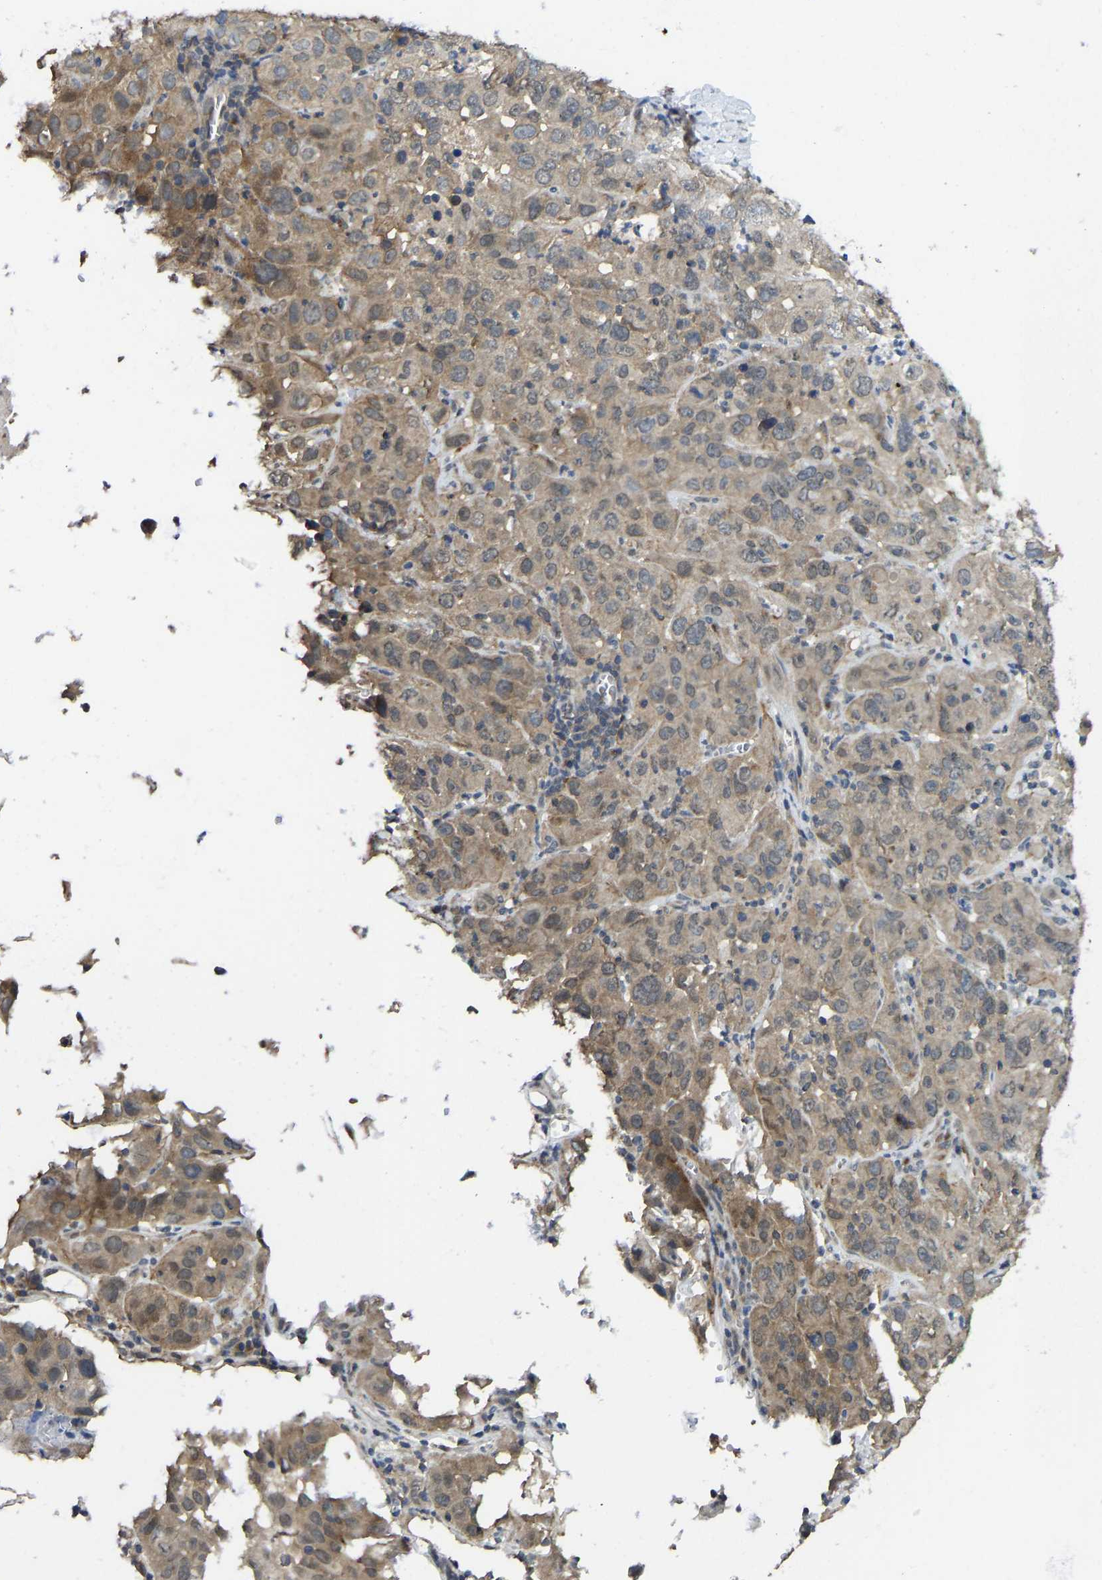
{"staining": {"intensity": "moderate", "quantity": ">75%", "location": "cytoplasmic/membranous"}, "tissue": "cervical cancer", "cell_type": "Tumor cells", "image_type": "cancer", "snomed": [{"axis": "morphology", "description": "Squamous cell carcinoma, NOS"}, {"axis": "topography", "description": "Cervix"}], "caption": "The histopathology image reveals staining of cervical squamous cell carcinoma, revealing moderate cytoplasmic/membranous protein staining (brown color) within tumor cells.", "gene": "NDRG3", "patient": {"sex": "female", "age": 32}}